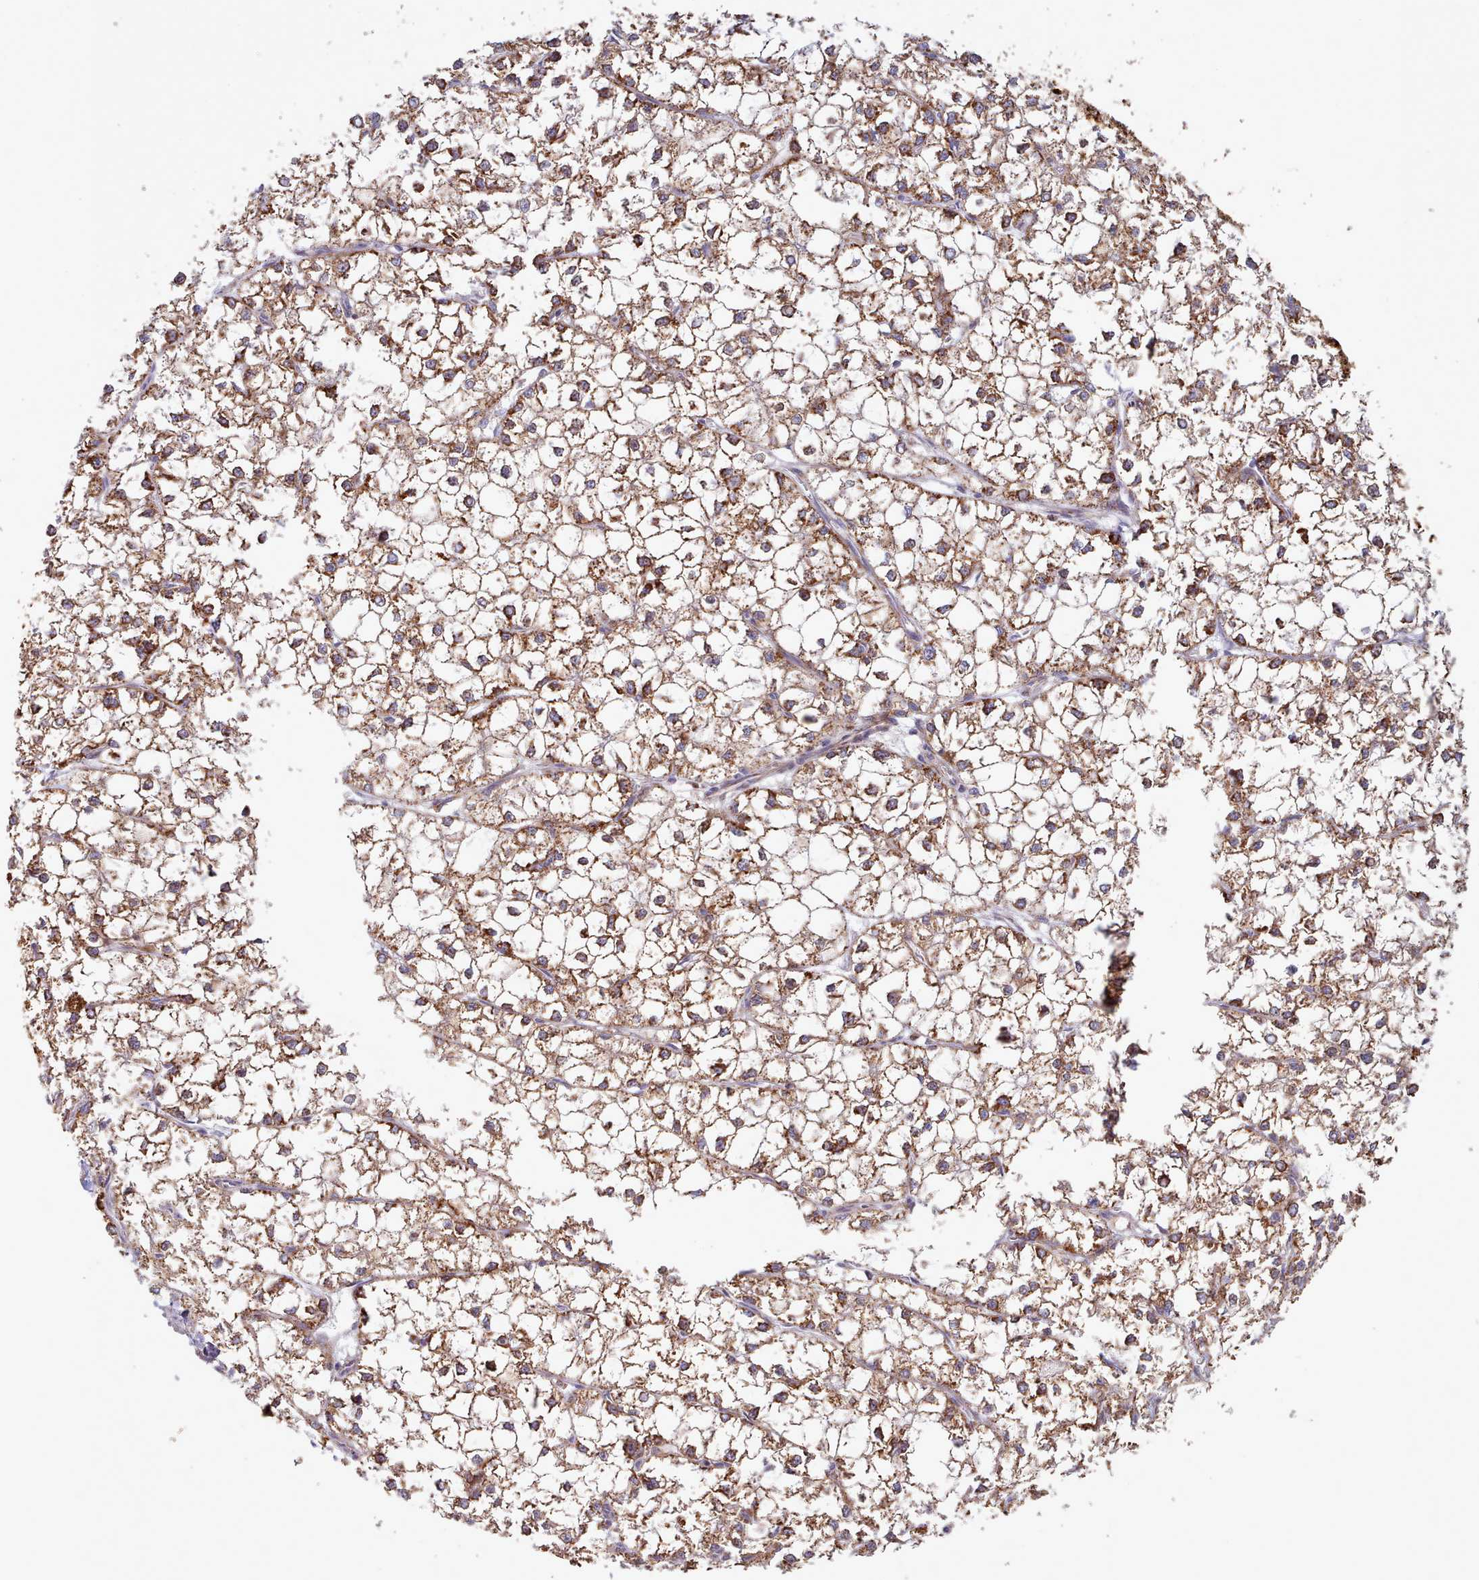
{"staining": {"intensity": "moderate", "quantity": ">75%", "location": "cytoplasmic/membranous"}, "tissue": "liver cancer", "cell_type": "Tumor cells", "image_type": "cancer", "snomed": [{"axis": "morphology", "description": "Carcinoma, Hepatocellular, NOS"}, {"axis": "topography", "description": "Liver"}], "caption": "Immunohistochemistry (IHC) histopathology image of neoplastic tissue: hepatocellular carcinoma (liver) stained using IHC shows medium levels of moderate protein expression localized specifically in the cytoplasmic/membranous of tumor cells, appearing as a cytoplasmic/membranous brown color.", "gene": "HSDL2", "patient": {"sex": "female", "age": 43}}